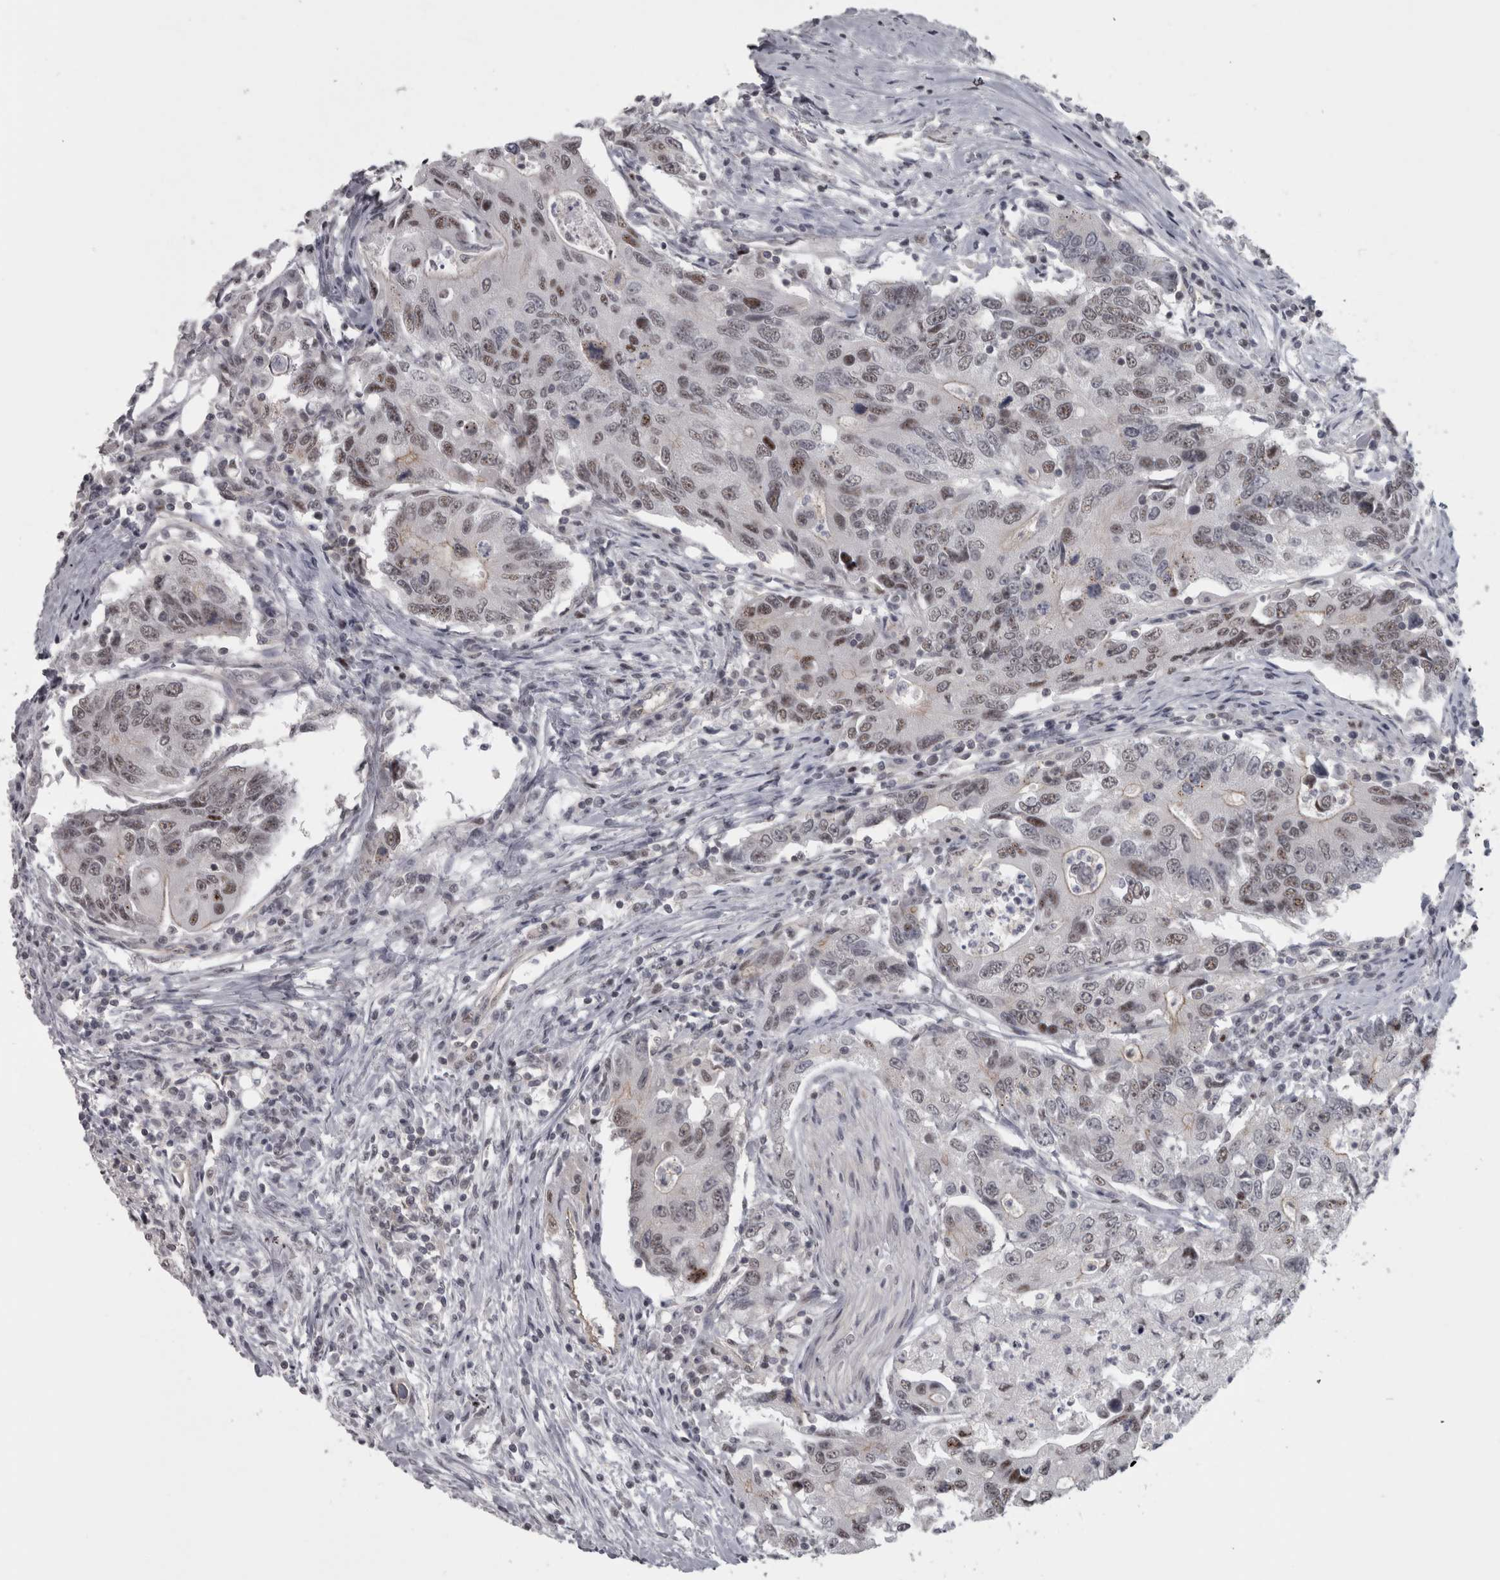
{"staining": {"intensity": "weak", "quantity": "25%-75%", "location": "nuclear"}, "tissue": "colorectal cancer", "cell_type": "Tumor cells", "image_type": "cancer", "snomed": [{"axis": "morphology", "description": "Adenocarcinoma, NOS"}, {"axis": "topography", "description": "Colon"}], "caption": "Tumor cells demonstrate weak nuclear positivity in about 25%-75% of cells in adenocarcinoma (colorectal). (brown staining indicates protein expression, while blue staining denotes nuclei).", "gene": "PPP1R12B", "patient": {"sex": "female", "age": 77}}